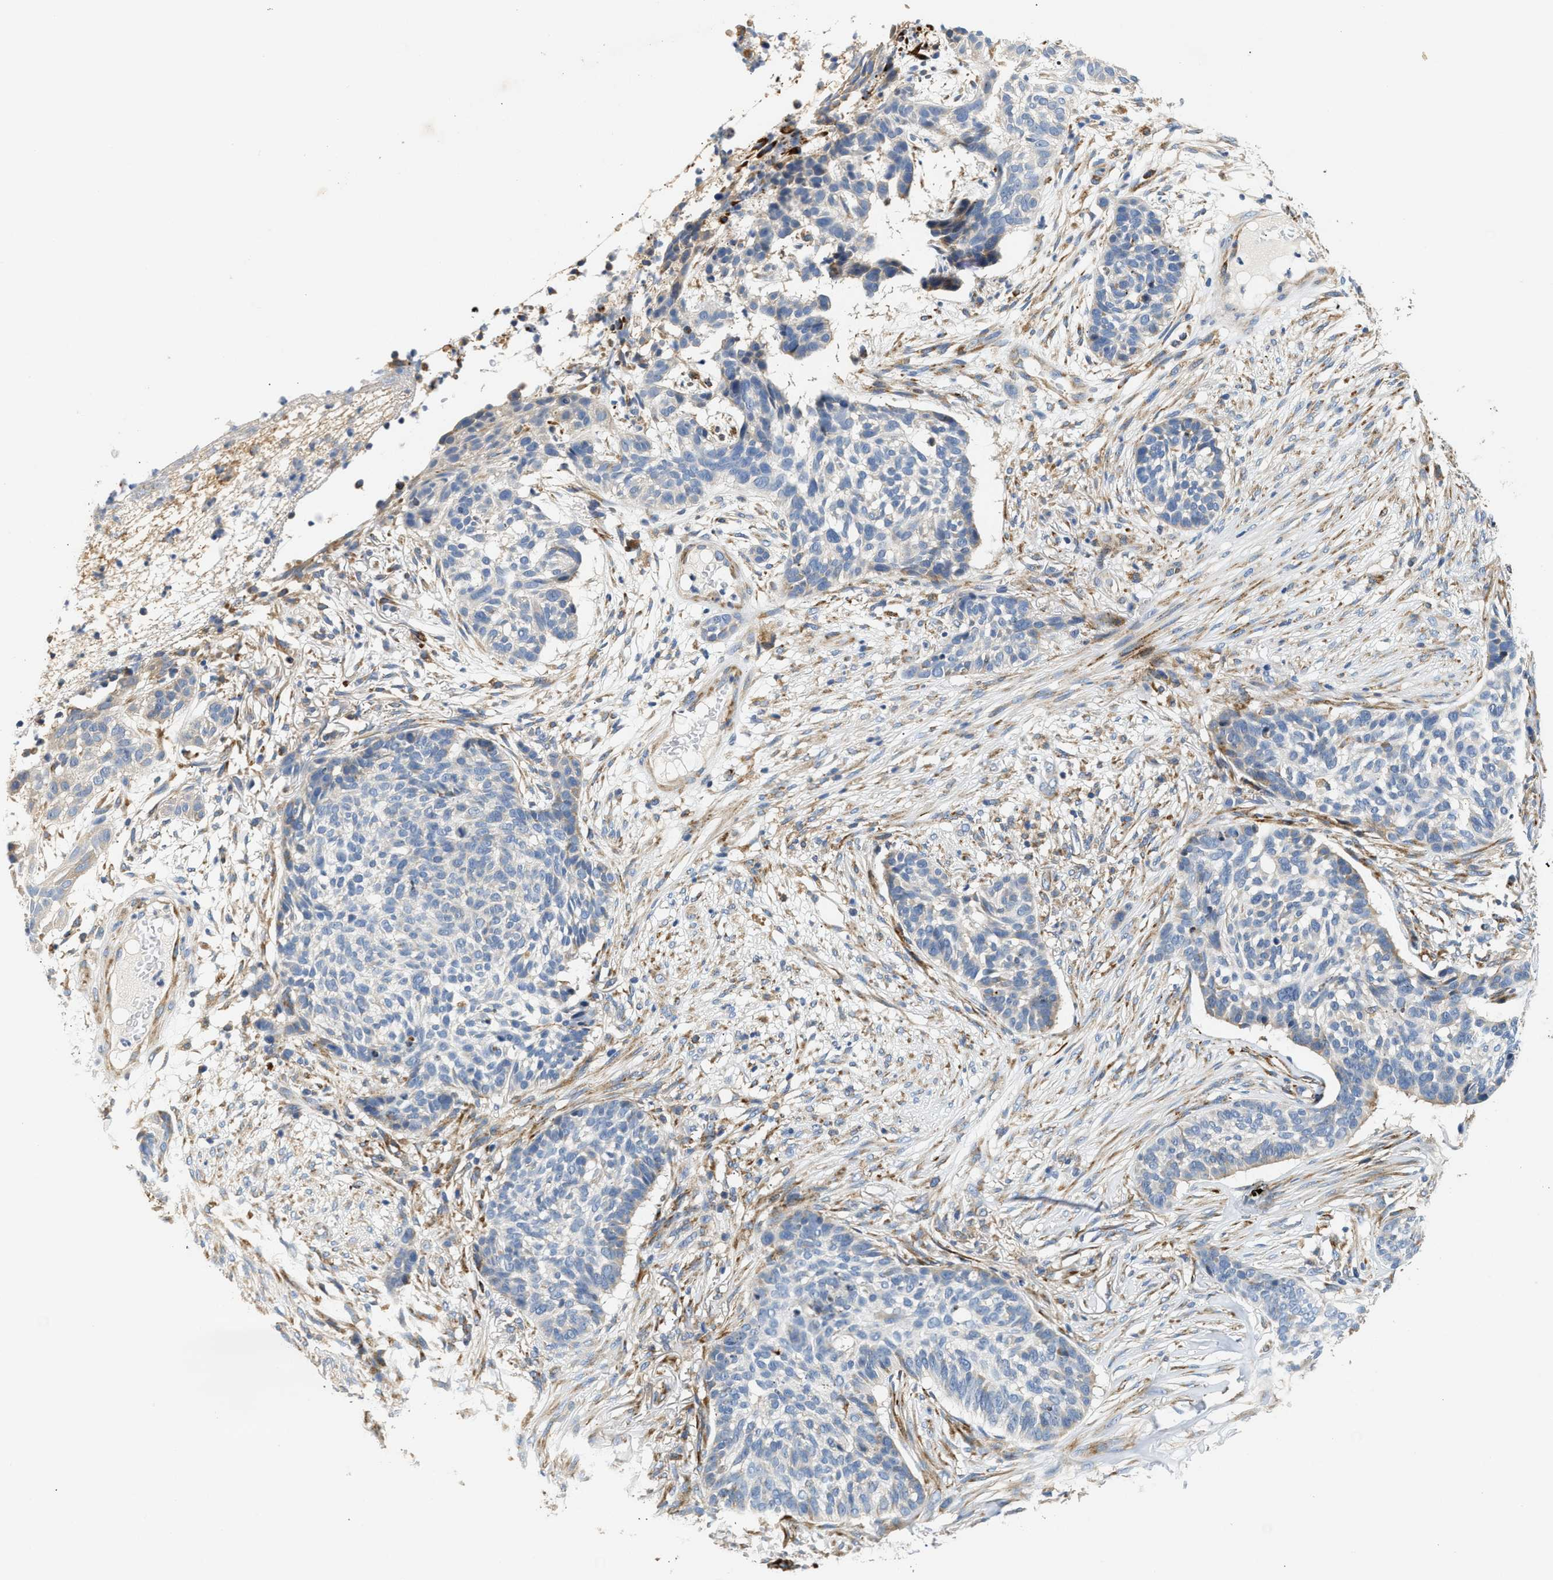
{"staining": {"intensity": "negative", "quantity": "none", "location": "none"}, "tissue": "skin cancer", "cell_type": "Tumor cells", "image_type": "cancer", "snomed": [{"axis": "morphology", "description": "Basal cell carcinoma"}, {"axis": "topography", "description": "Skin"}], "caption": "A histopathology image of skin cancer stained for a protein displays no brown staining in tumor cells.", "gene": "AMZ1", "patient": {"sex": "male", "age": 85}}